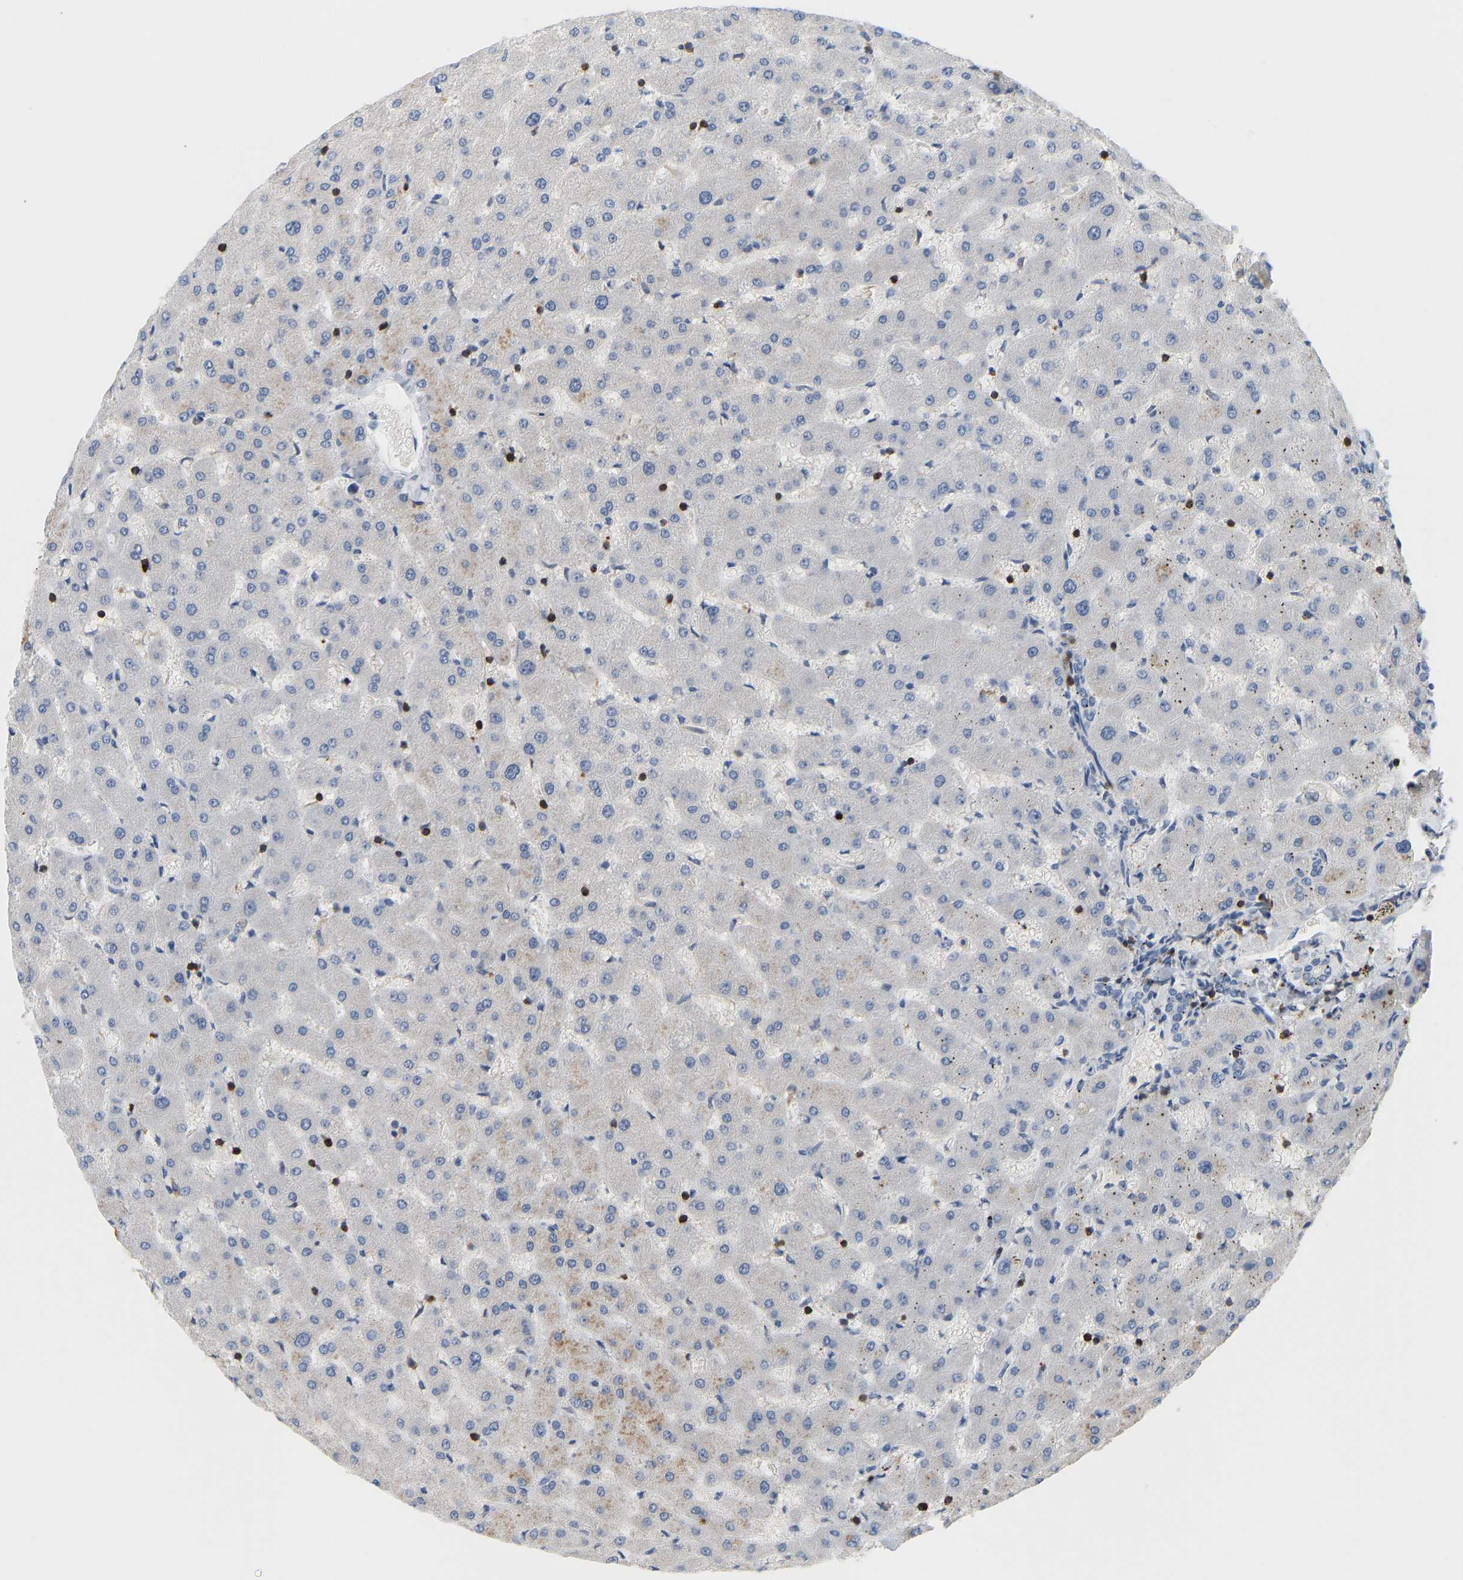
{"staining": {"intensity": "negative", "quantity": "none", "location": "none"}, "tissue": "liver", "cell_type": "Cholangiocytes", "image_type": "normal", "snomed": [{"axis": "morphology", "description": "Normal tissue, NOS"}, {"axis": "topography", "description": "Liver"}], "caption": "Immunohistochemistry (IHC) of benign human liver reveals no positivity in cholangiocytes.", "gene": "EVL", "patient": {"sex": "female", "age": 63}}